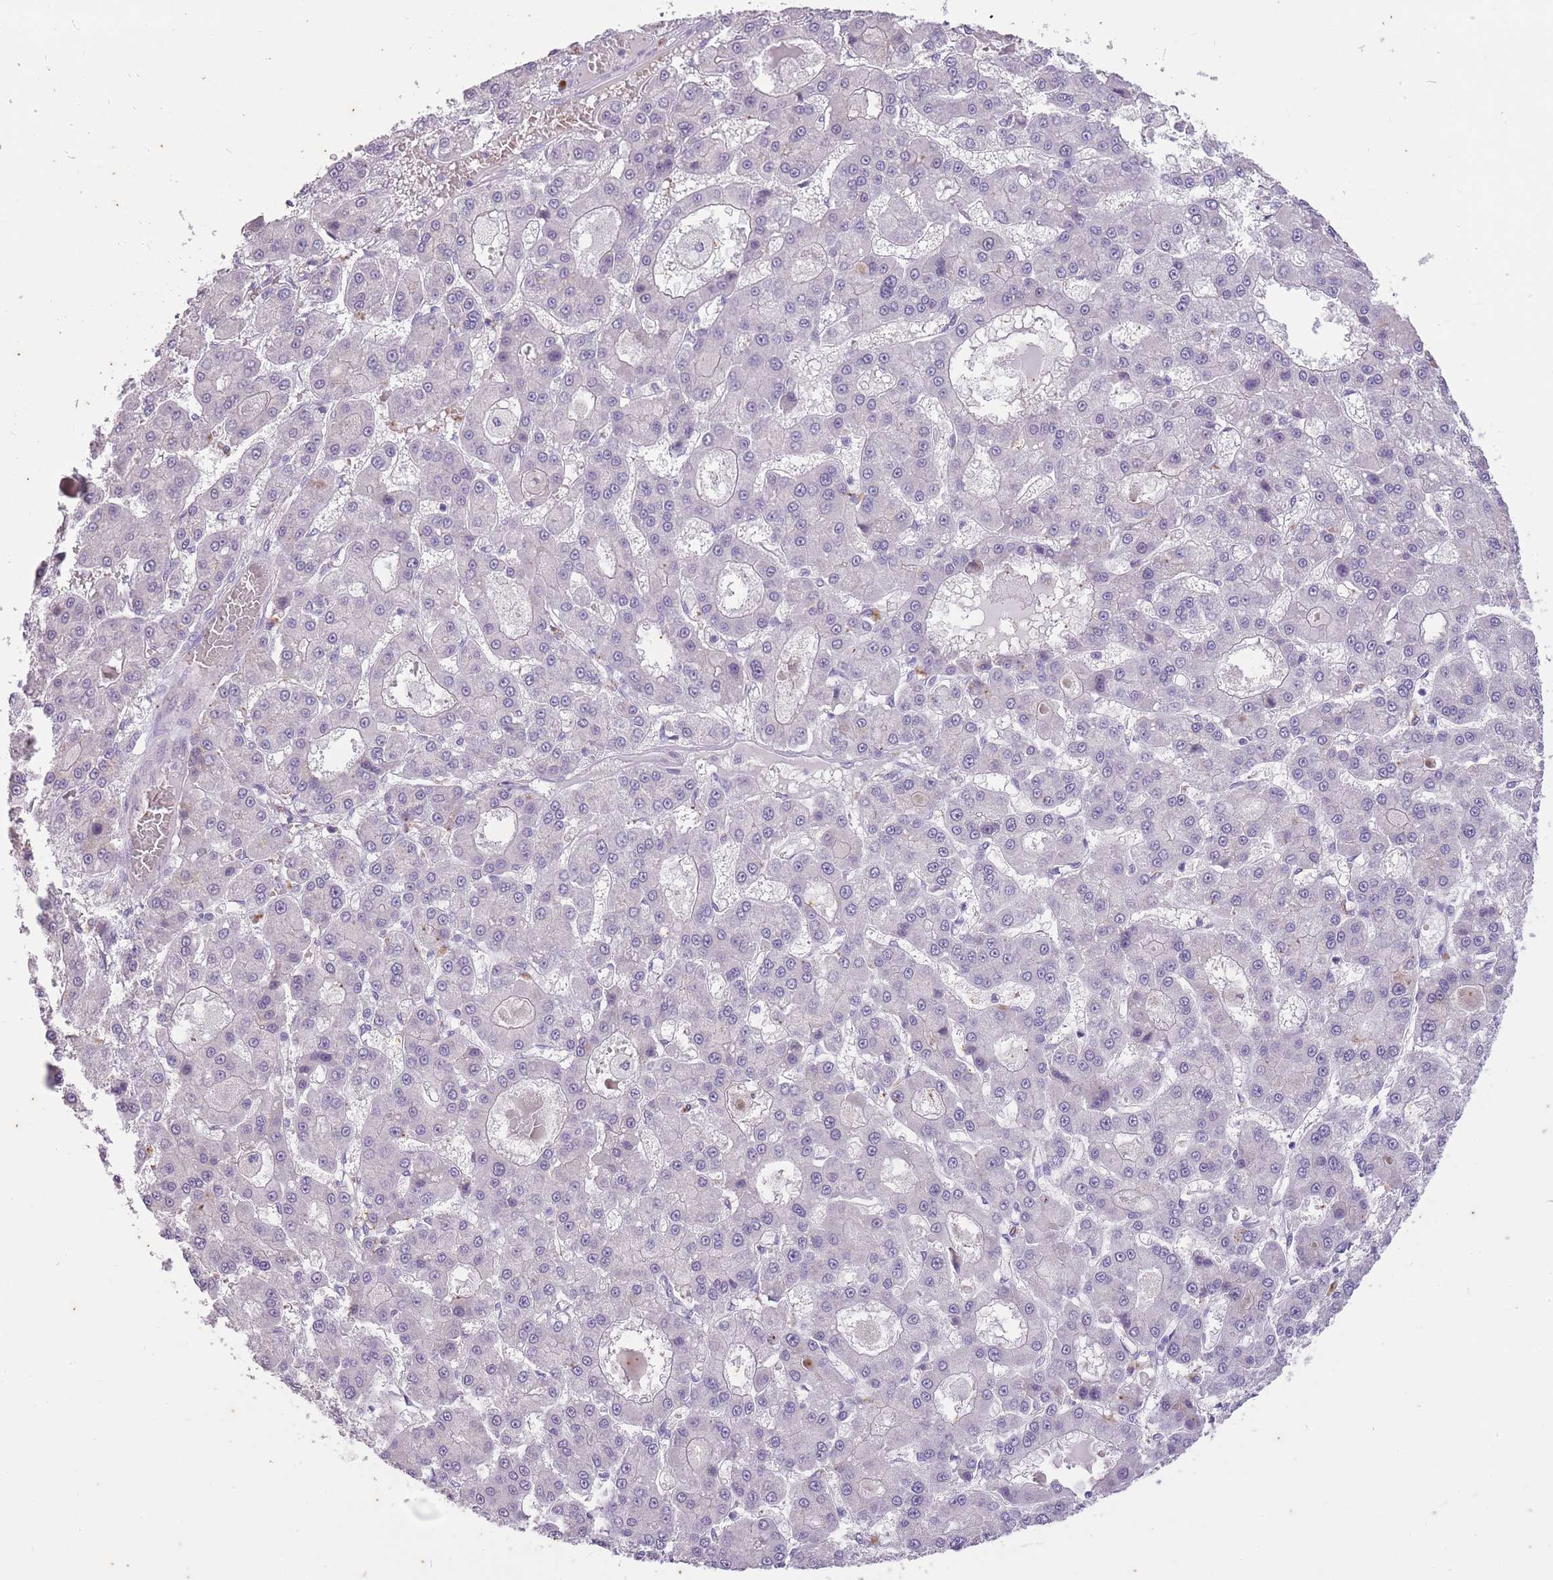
{"staining": {"intensity": "negative", "quantity": "none", "location": "none"}, "tissue": "liver cancer", "cell_type": "Tumor cells", "image_type": "cancer", "snomed": [{"axis": "morphology", "description": "Carcinoma, Hepatocellular, NOS"}, {"axis": "topography", "description": "Liver"}], "caption": "Human liver cancer (hepatocellular carcinoma) stained for a protein using IHC reveals no positivity in tumor cells.", "gene": "CNTNAP3", "patient": {"sex": "male", "age": 70}}